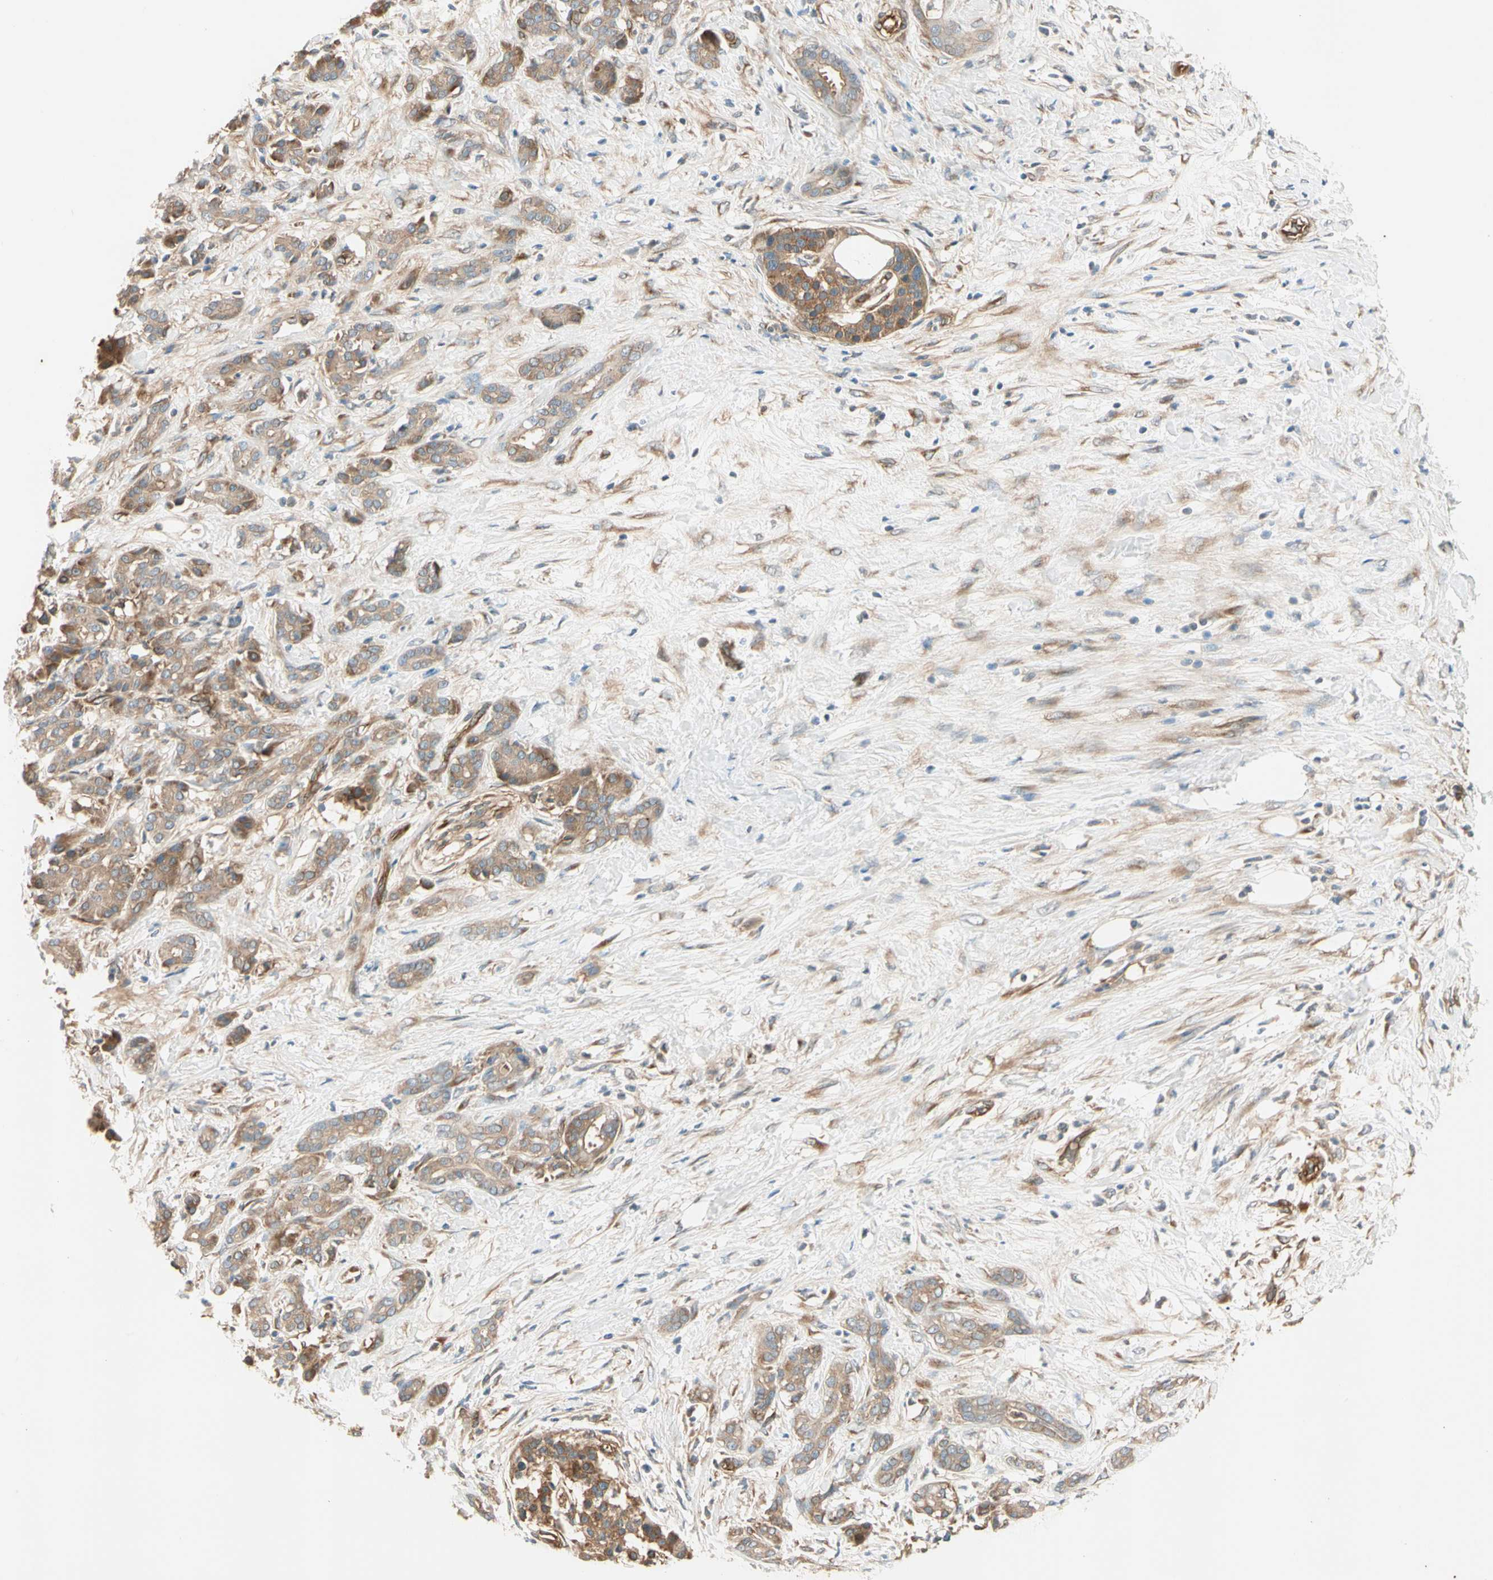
{"staining": {"intensity": "moderate", "quantity": ">75%", "location": "cytoplasmic/membranous"}, "tissue": "pancreatic cancer", "cell_type": "Tumor cells", "image_type": "cancer", "snomed": [{"axis": "morphology", "description": "Adenocarcinoma, NOS"}, {"axis": "topography", "description": "Pancreas"}], "caption": "Immunohistochemistry photomicrograph of neoplastic tissue: human pancreatic adenocarcinoma stained using immunohistochemistry demonstrates medium levels of moderate protein expression localized specifically in the cytoplasmic/membranous of tumor cells, appearing as a cytoplasmic/membranous brown color.", "gene": "ROCK2", "patient": {"sex": "male", "age": 41}}